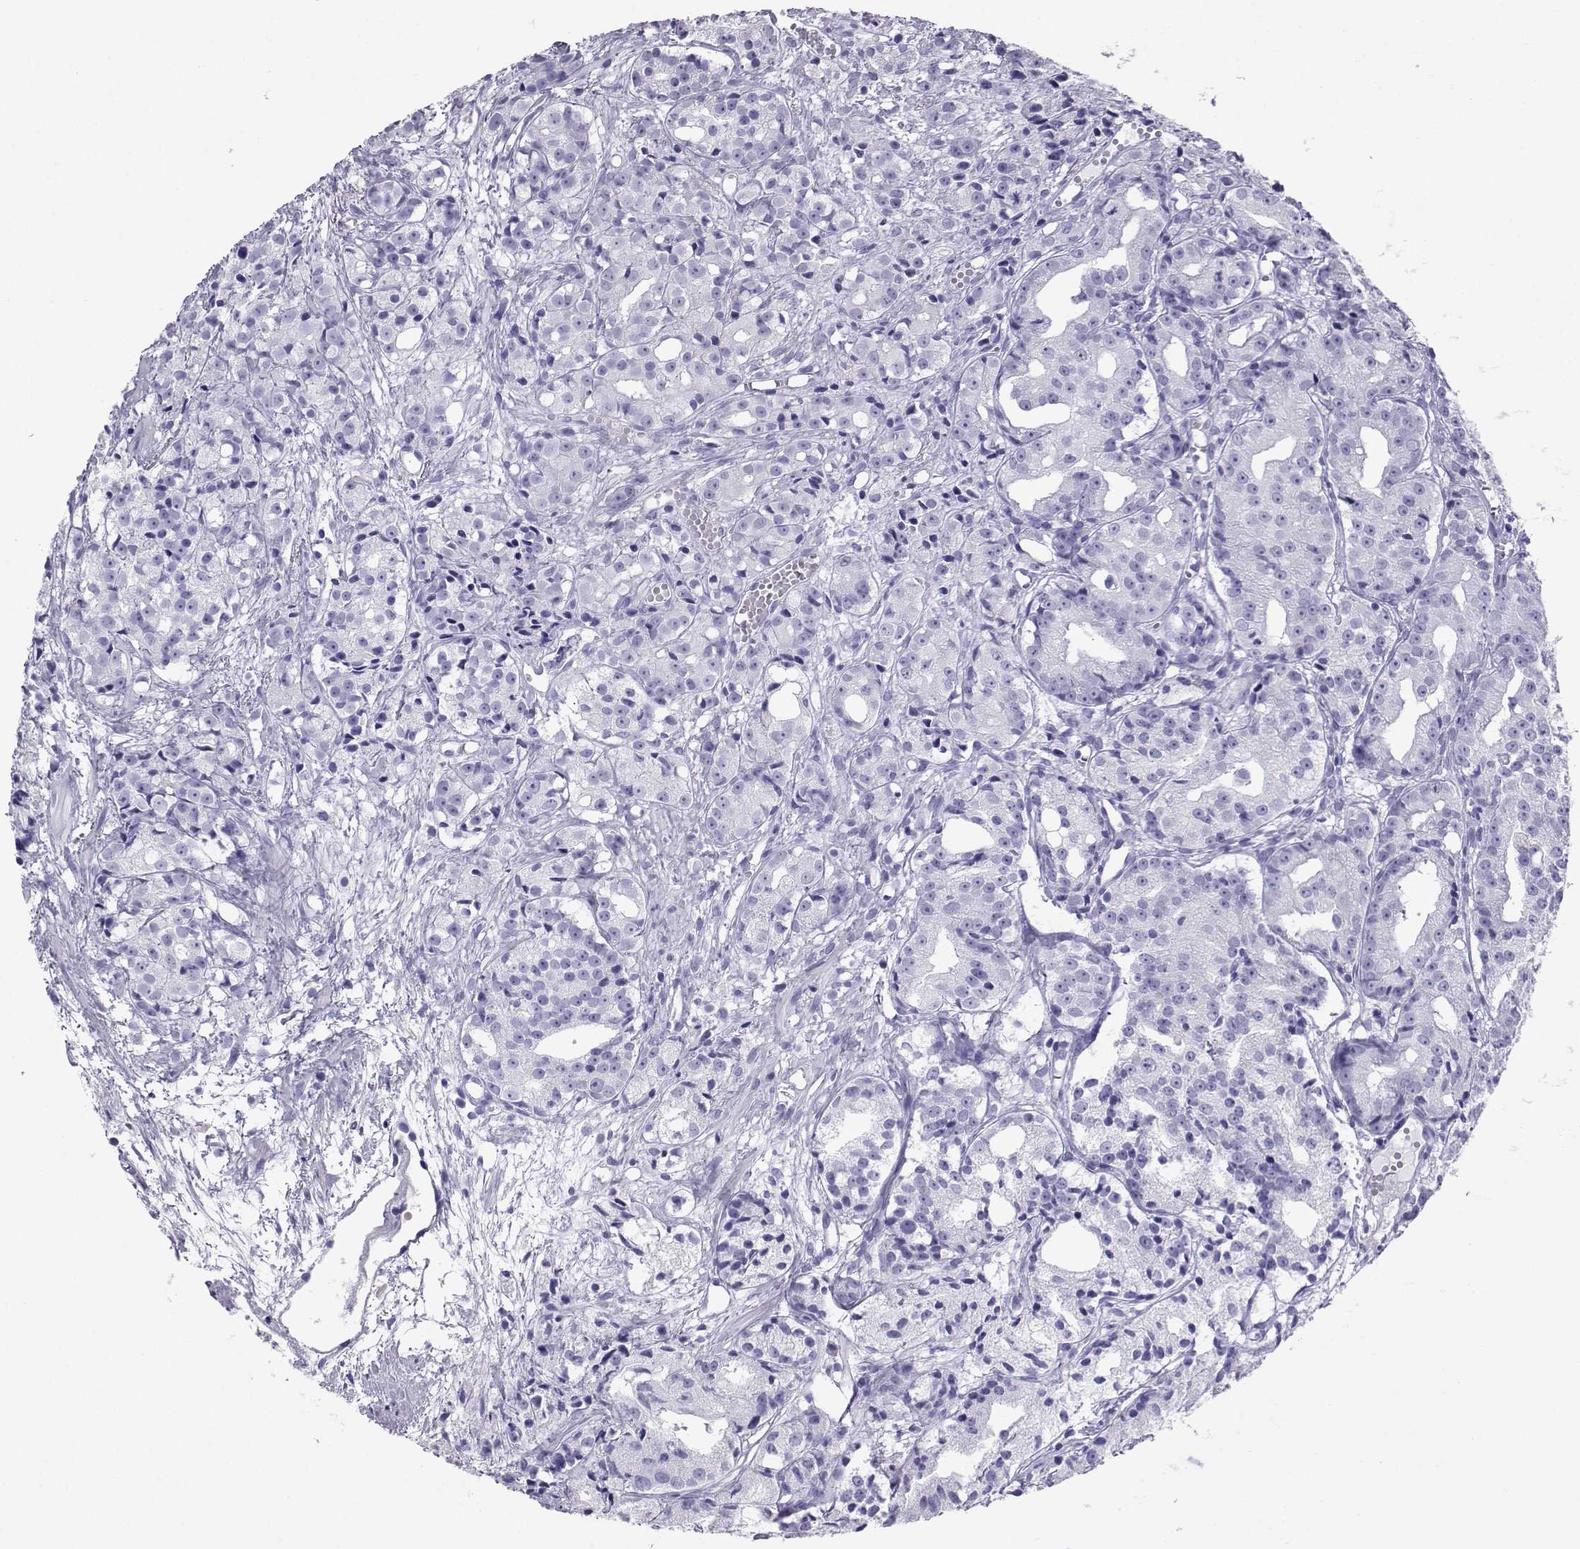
{"staining": {"intensity": "negative", "quantity": "none", "location": "none"}, "tissue": "prostate cancer", "cell_type": "Tumor cells", "image_type": "cancer", "snomed": [{"axis": "morphology", "description": "Adenocarcinoma, Medium grade"}, {"axis": "topography", "description": "Prostate"}], "caption": "DAB (3,3'-diaminobenzidine) immunohistochemical staining of prostate cancer demonstrates no significant staining in tumor cells.", "gene": "LORICRIN", "patient": {"sex": "male", "age": 74}}